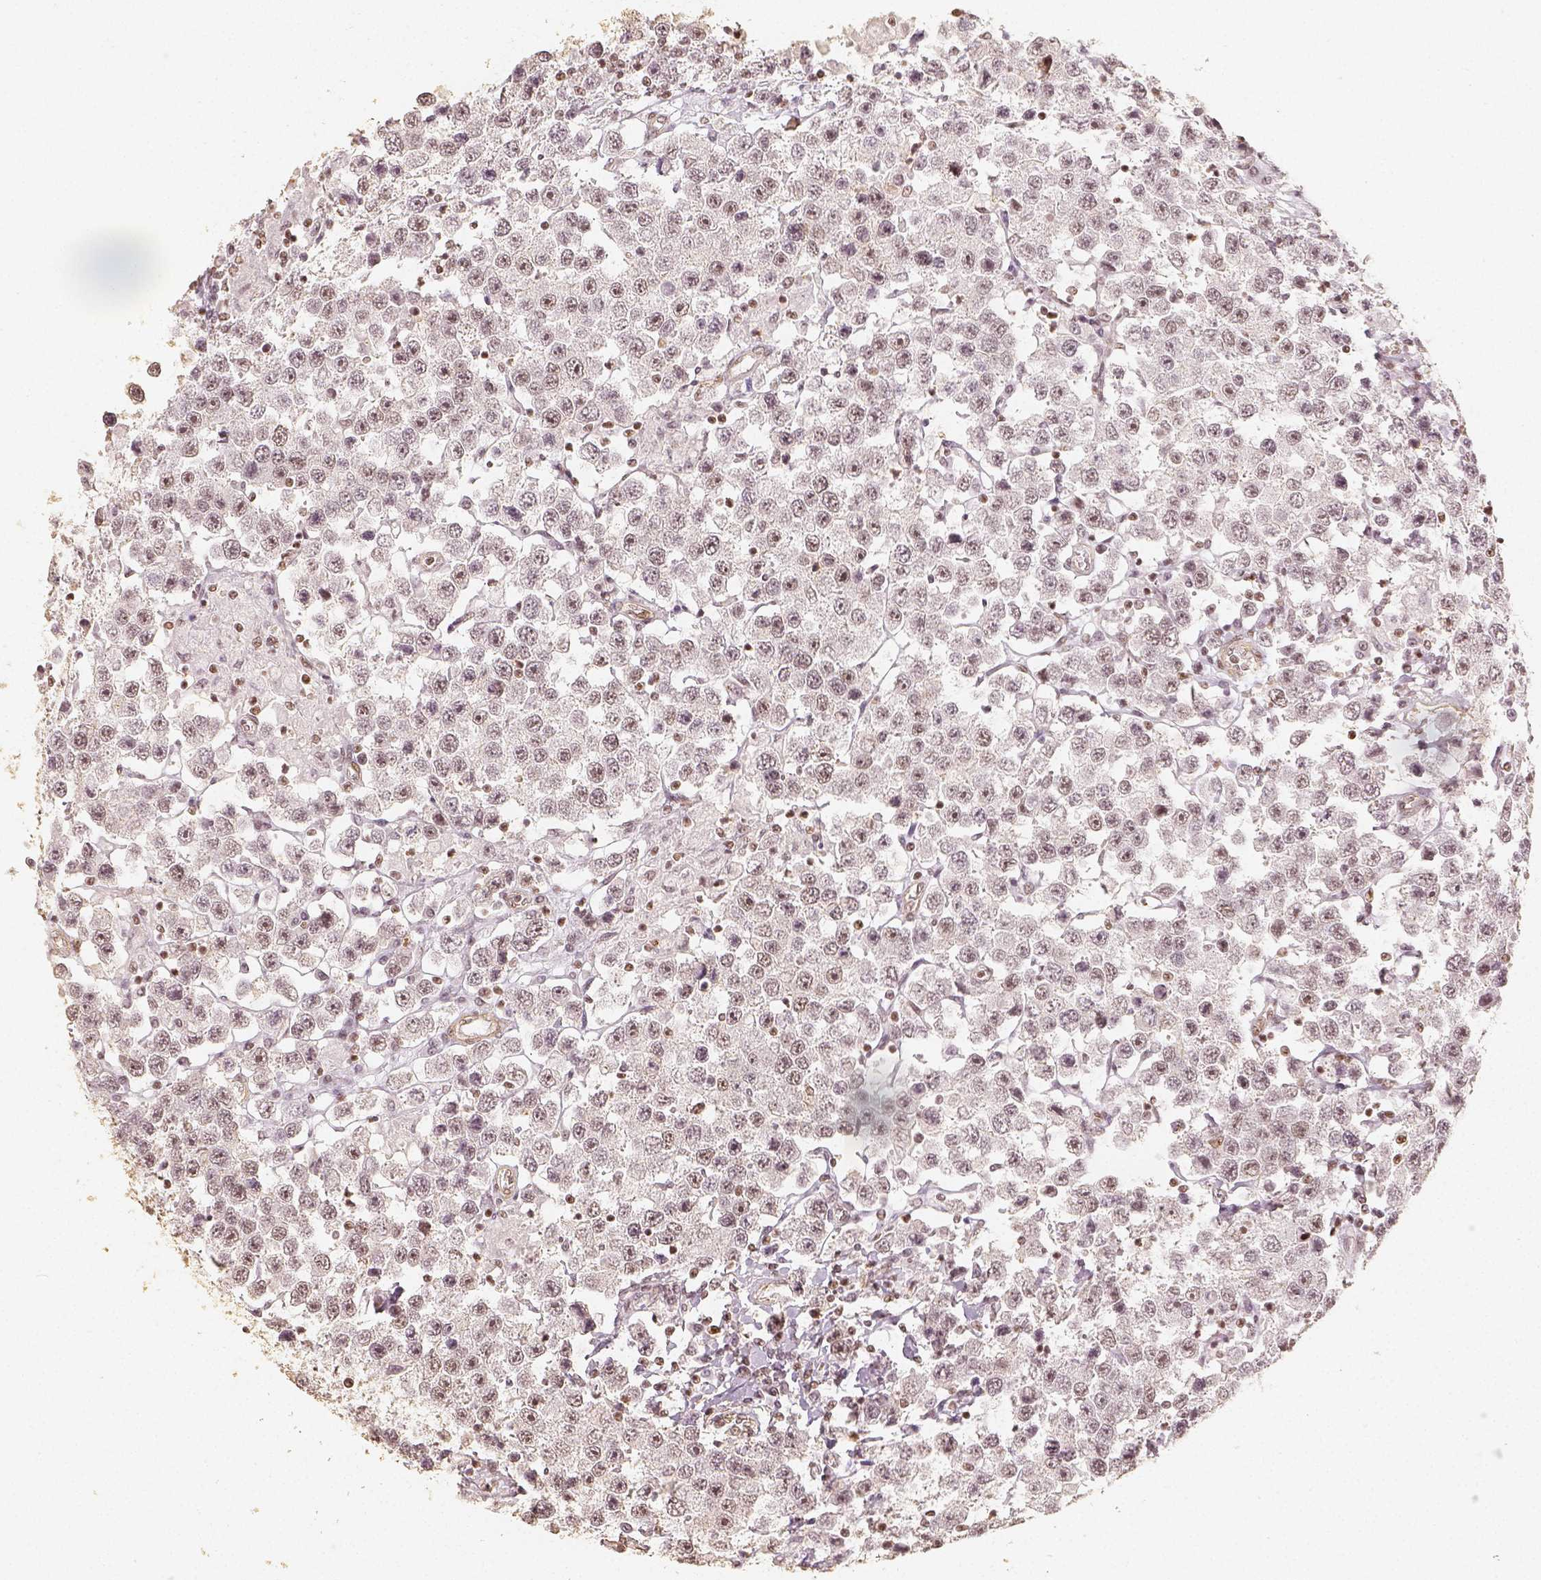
{"staining": {"intensity": "weak", "quantity": "25%-75%", "location": "nuclear"}, "tissue": "testis cancer", "cell_type": "Tumor cells", "image_type": "cancer", "snomed": [{"axis": "morphology", "description": "Seminoma, NOS"}, {"axis": "topography", "description": "Testis"}], "caption": "A histopathology image of human testis cancer (seminoma) stained for a protein shows weak nuclear brown staining in tumor cells.", "gene": "HDAC1", "patient": {"sex": "male", "age": 45}}